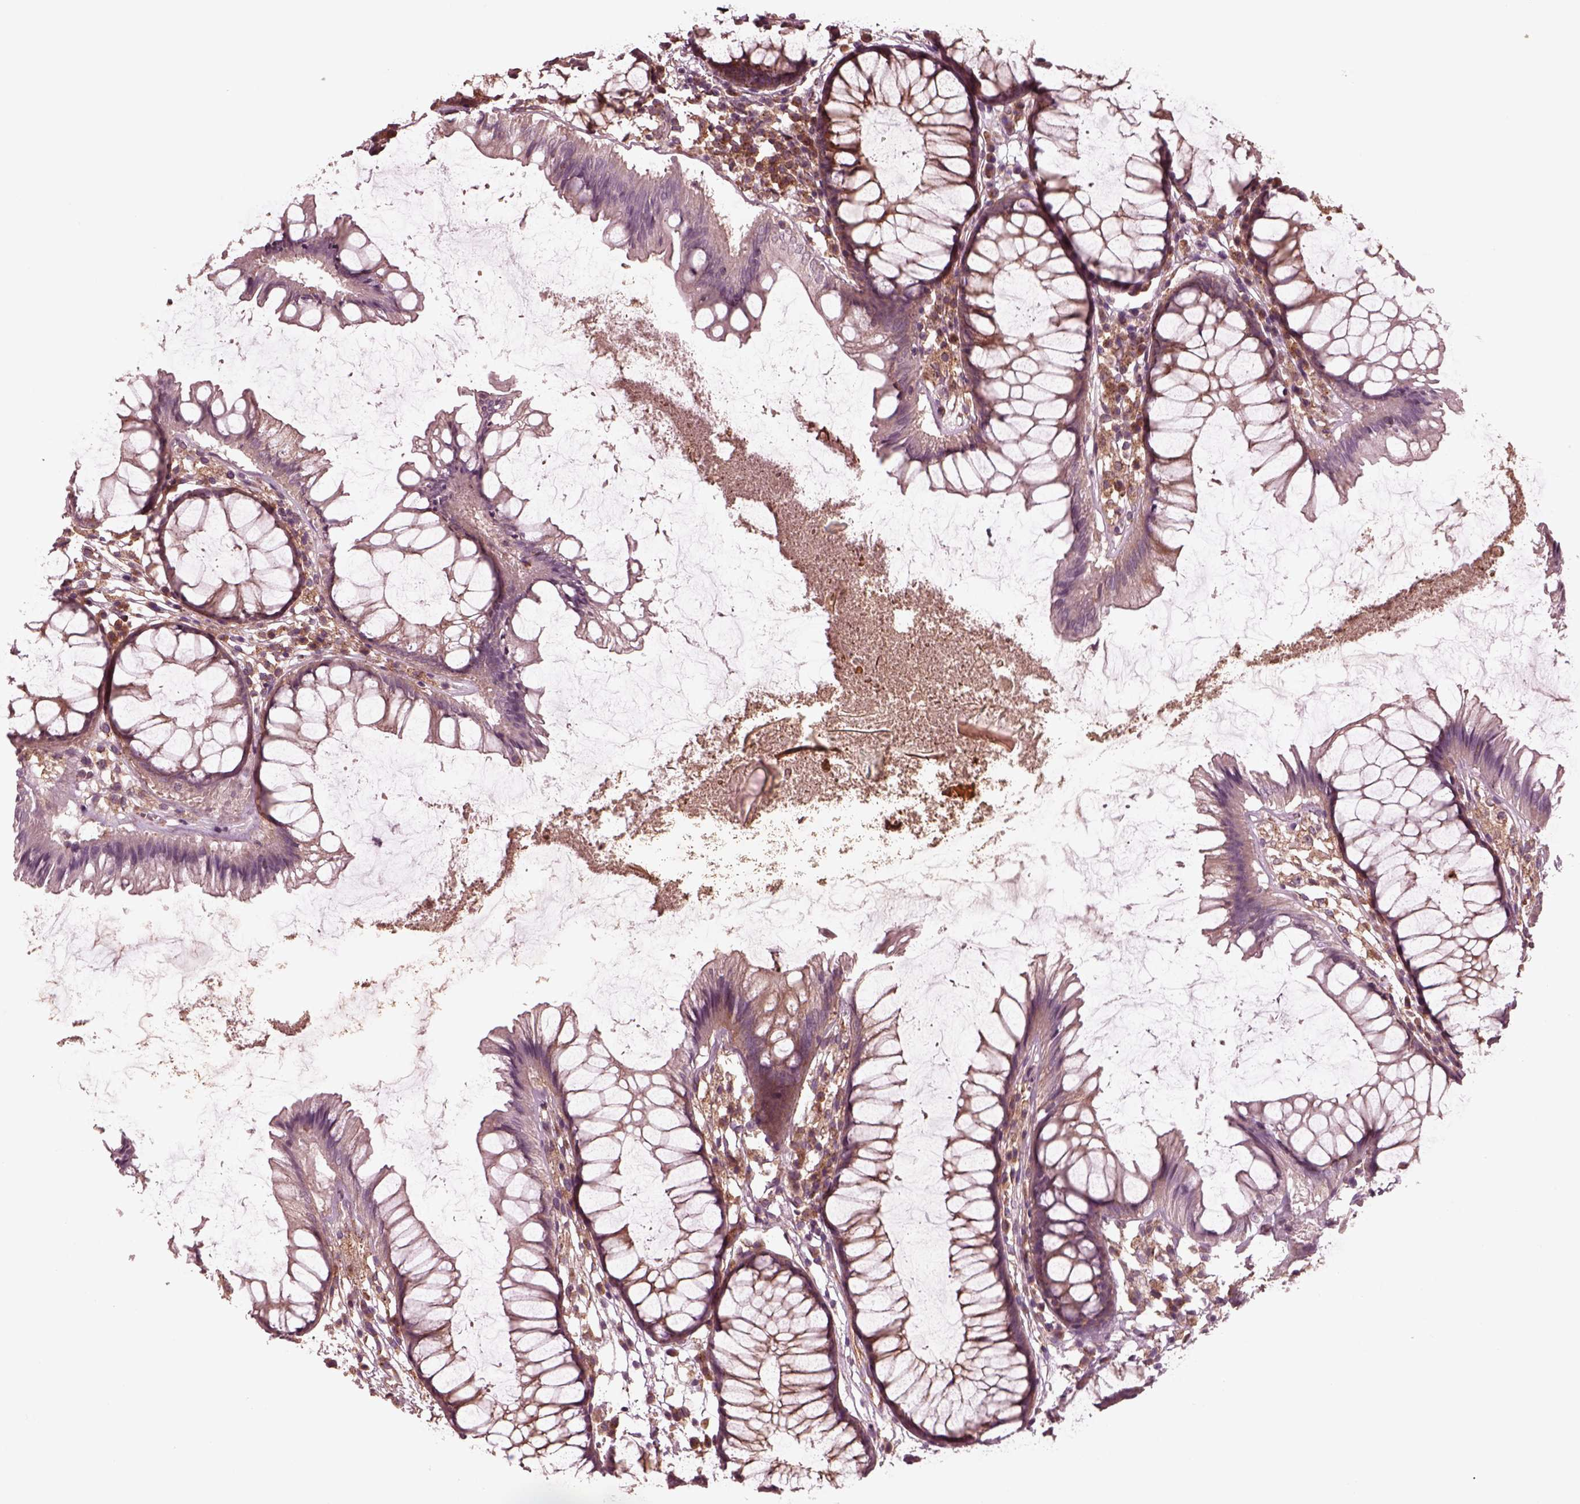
{"staining": {"intensity": "moderate", "quantity": ">75%", "location": "cytoplasmic/membranous"}, "tissue": "colon", "cell_type": "Endothelial cells", "image_type": "normal", "snomed": [{"axis": "morphology", "description": "Normal tissue, NOS"}, {"axis": "morphology", "description": "Adenocarcinoma, NOS"}, {"axis": "topography", "description": "Colon"}], "caption": "Immunohistochemical staining of unremarkable colon reveals moderate cytoplasmic/membranous protein staining in about >75% of endothelial cells. (IHC, brightfield microscopy, high magnification).", "gene": "TUBG1", "patient": {"sex": "male", "age": 65}}